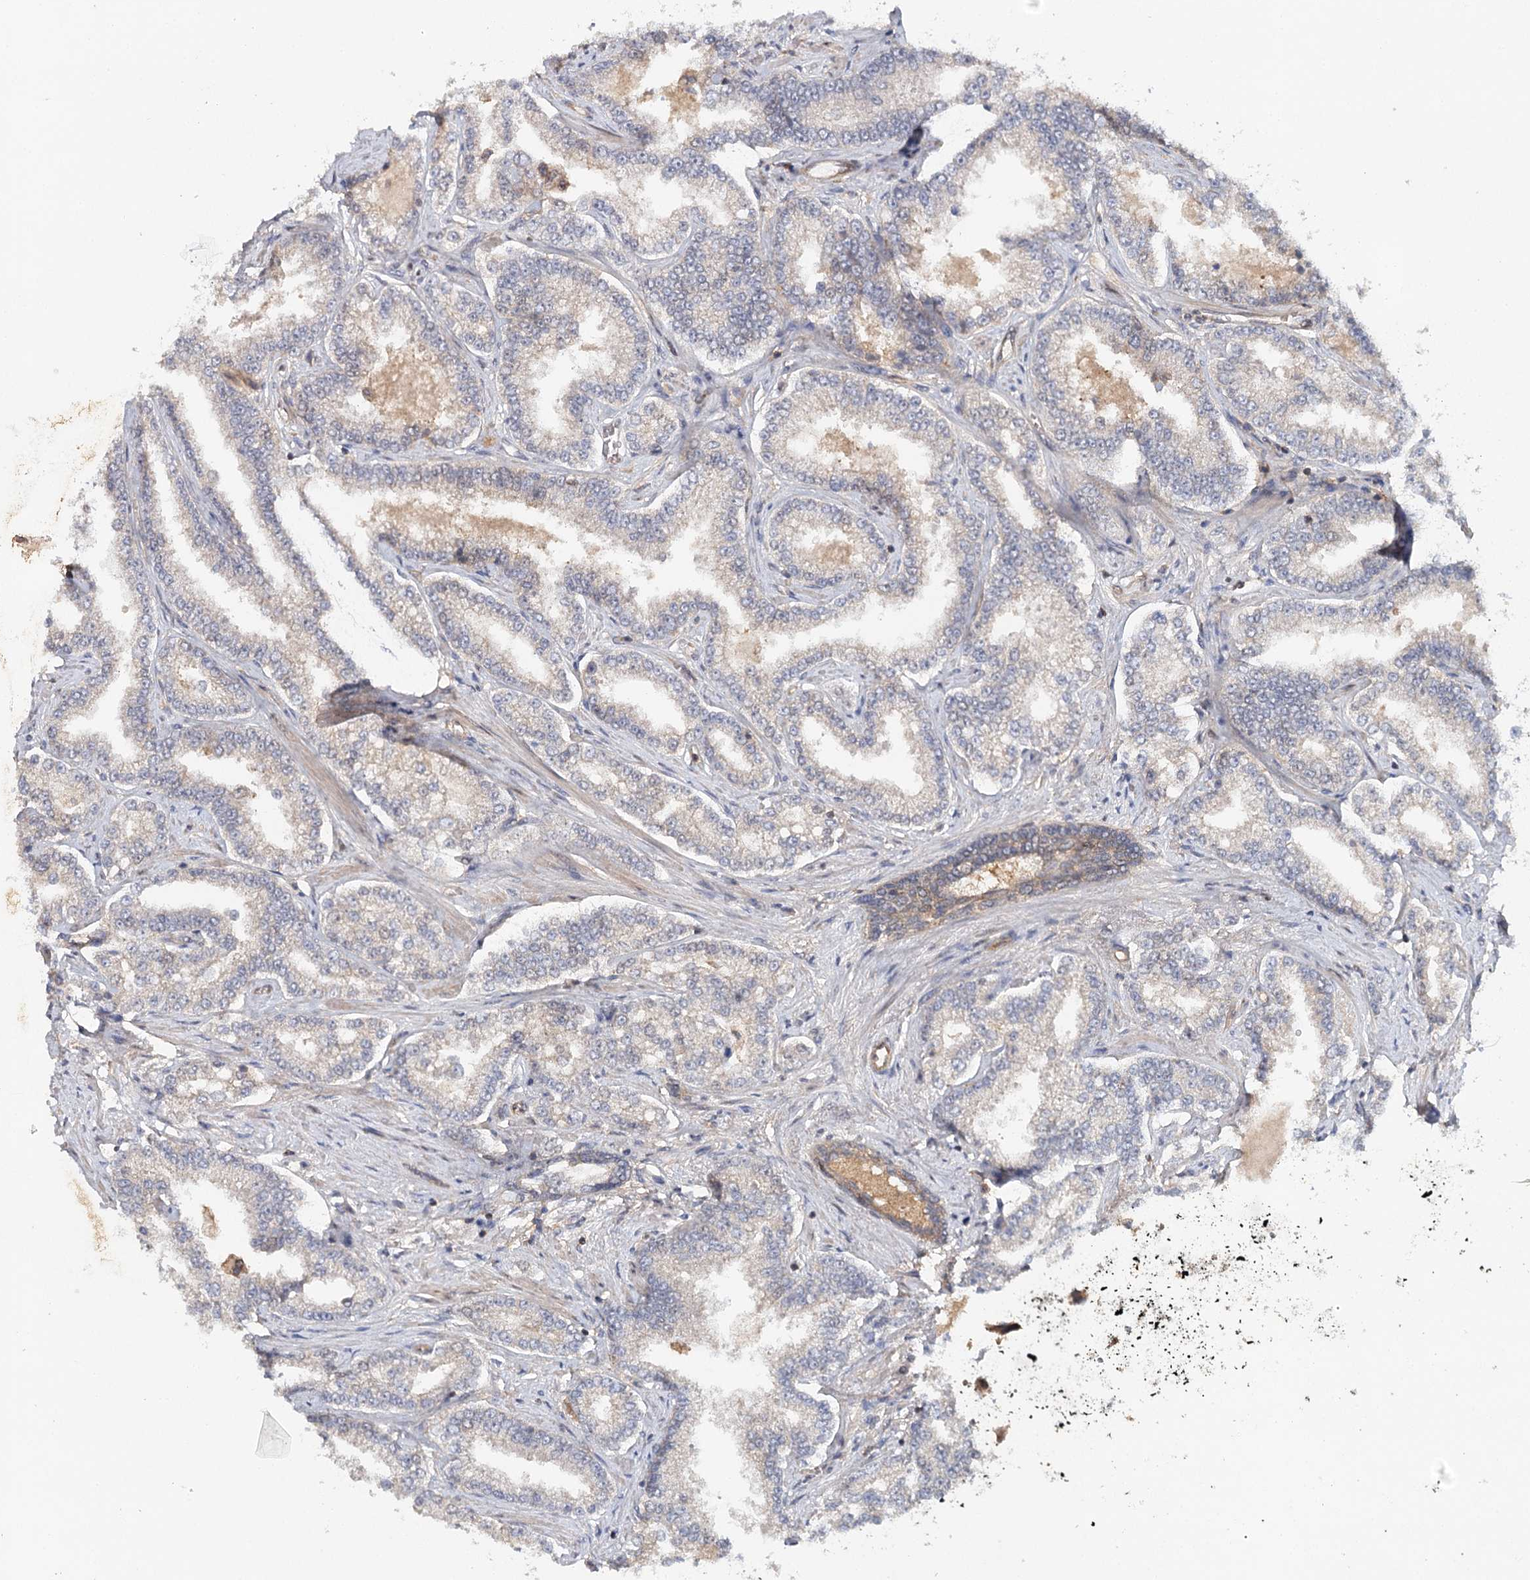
{"staining": {"intensity": "moderate", "quantity": "<25%", "location": "cytoplasmic/membranous"}, "tissue": "prostate cancer", "cell_type": "Tumor cells", "image_type": "cancer", "snomed": [{"axis": "morphology", "description": "Normal tissue, NOS"}, {"axis": "morphology", "description": "Adenocarcinoma, High grade"}, {"axis": "topography", "description": "Prostate"}], "caption": "An image of human prostate cancer stained for a protein demonstrates moderate cytoplasmic/membranous brown staining in tumor cells.", "gene": "BCR", "patient": {"sex": "male", "age": 83}}